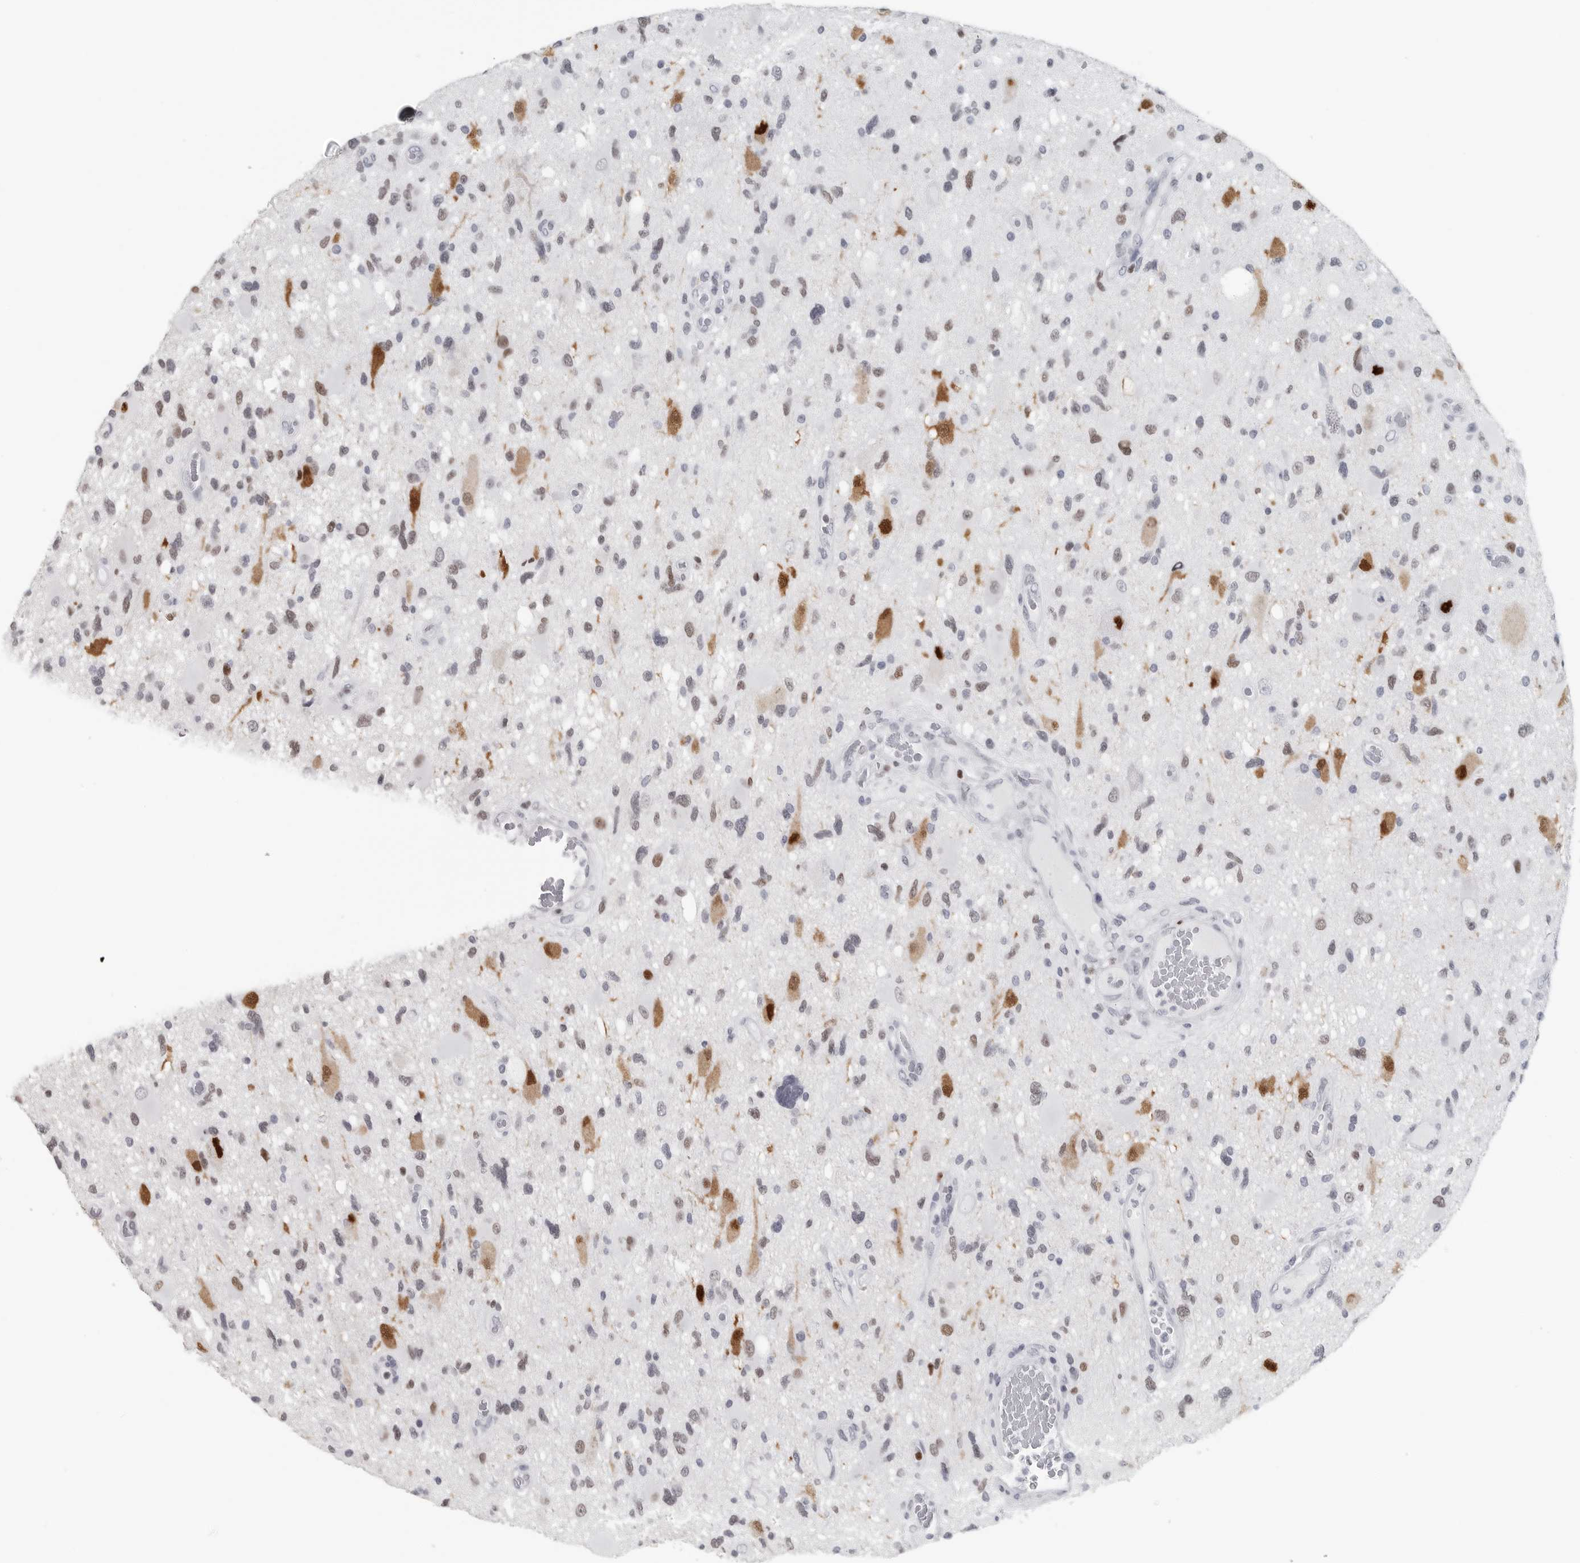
{"staining": {"intensity": "weak", "quantity": "<25%", "location": "nuclear"}, "tissue": "glioma", "cell_type": "Tumor cells", "image_type": "cancer", "snomed": [{"axis": "morphology", "description": "Glioma, malignant, High grade"}, {"axis": "topography", "description": "Brain"}], "caption": "High magnification brightfield microscopy of glioma stained with DAB (3,3'-diaminobenzidine) (brown) and counterstained with hematoxylin (blue): tumor cells show no significant staining.", "gene": "SATB2", "patient": {"sex": "male", "age": 33}}